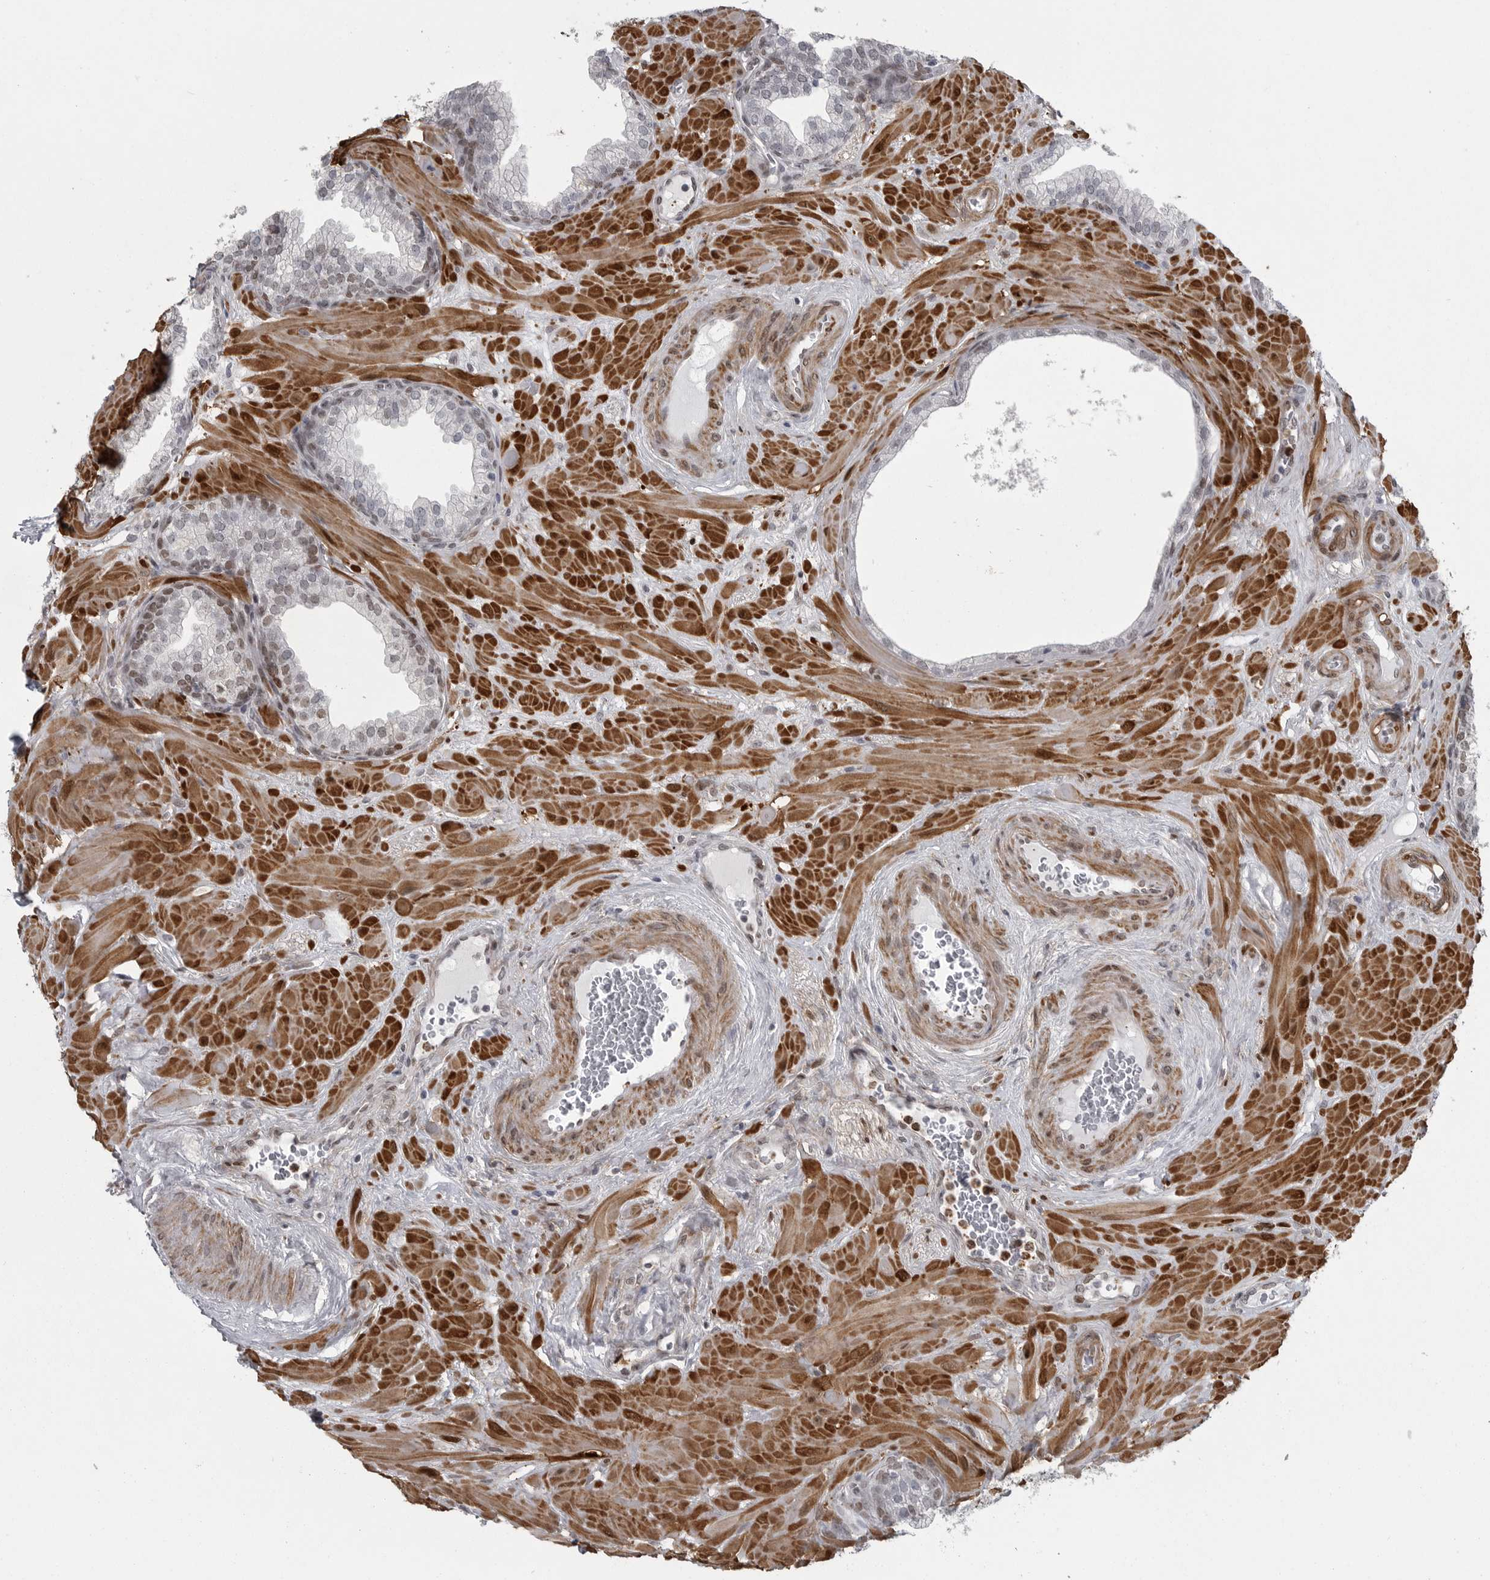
{"staining": {"intensity": "weak", "quantity": "<25%", "location": "nuclear"}, "tissue": "prostate", "cell_type": "Glandular cells", "image_type": "normal", "snomed": [{"axis": "morphology", "description": "Normal tissue, NOS"}, {"axis": "morphology", "description": "Urothelial carcinoma, Low grade"}, {"axis": "topography", "description": "Urinary bladder"}, {"axis": "topography", "description": "Prostate"}], "caption": "An IHC photomicrograph of unremarkable prostate is shown. There is no staining in glandular cells of prostate. Brightfield microscopy of immunohistochemistry stained with DAB (3,3'-diaminobenzidine) (brown) and hematoxylin (blue), captured at high magnification.", "gene": "HMGN3", "patient": {"sex": "male", "age": 60}}